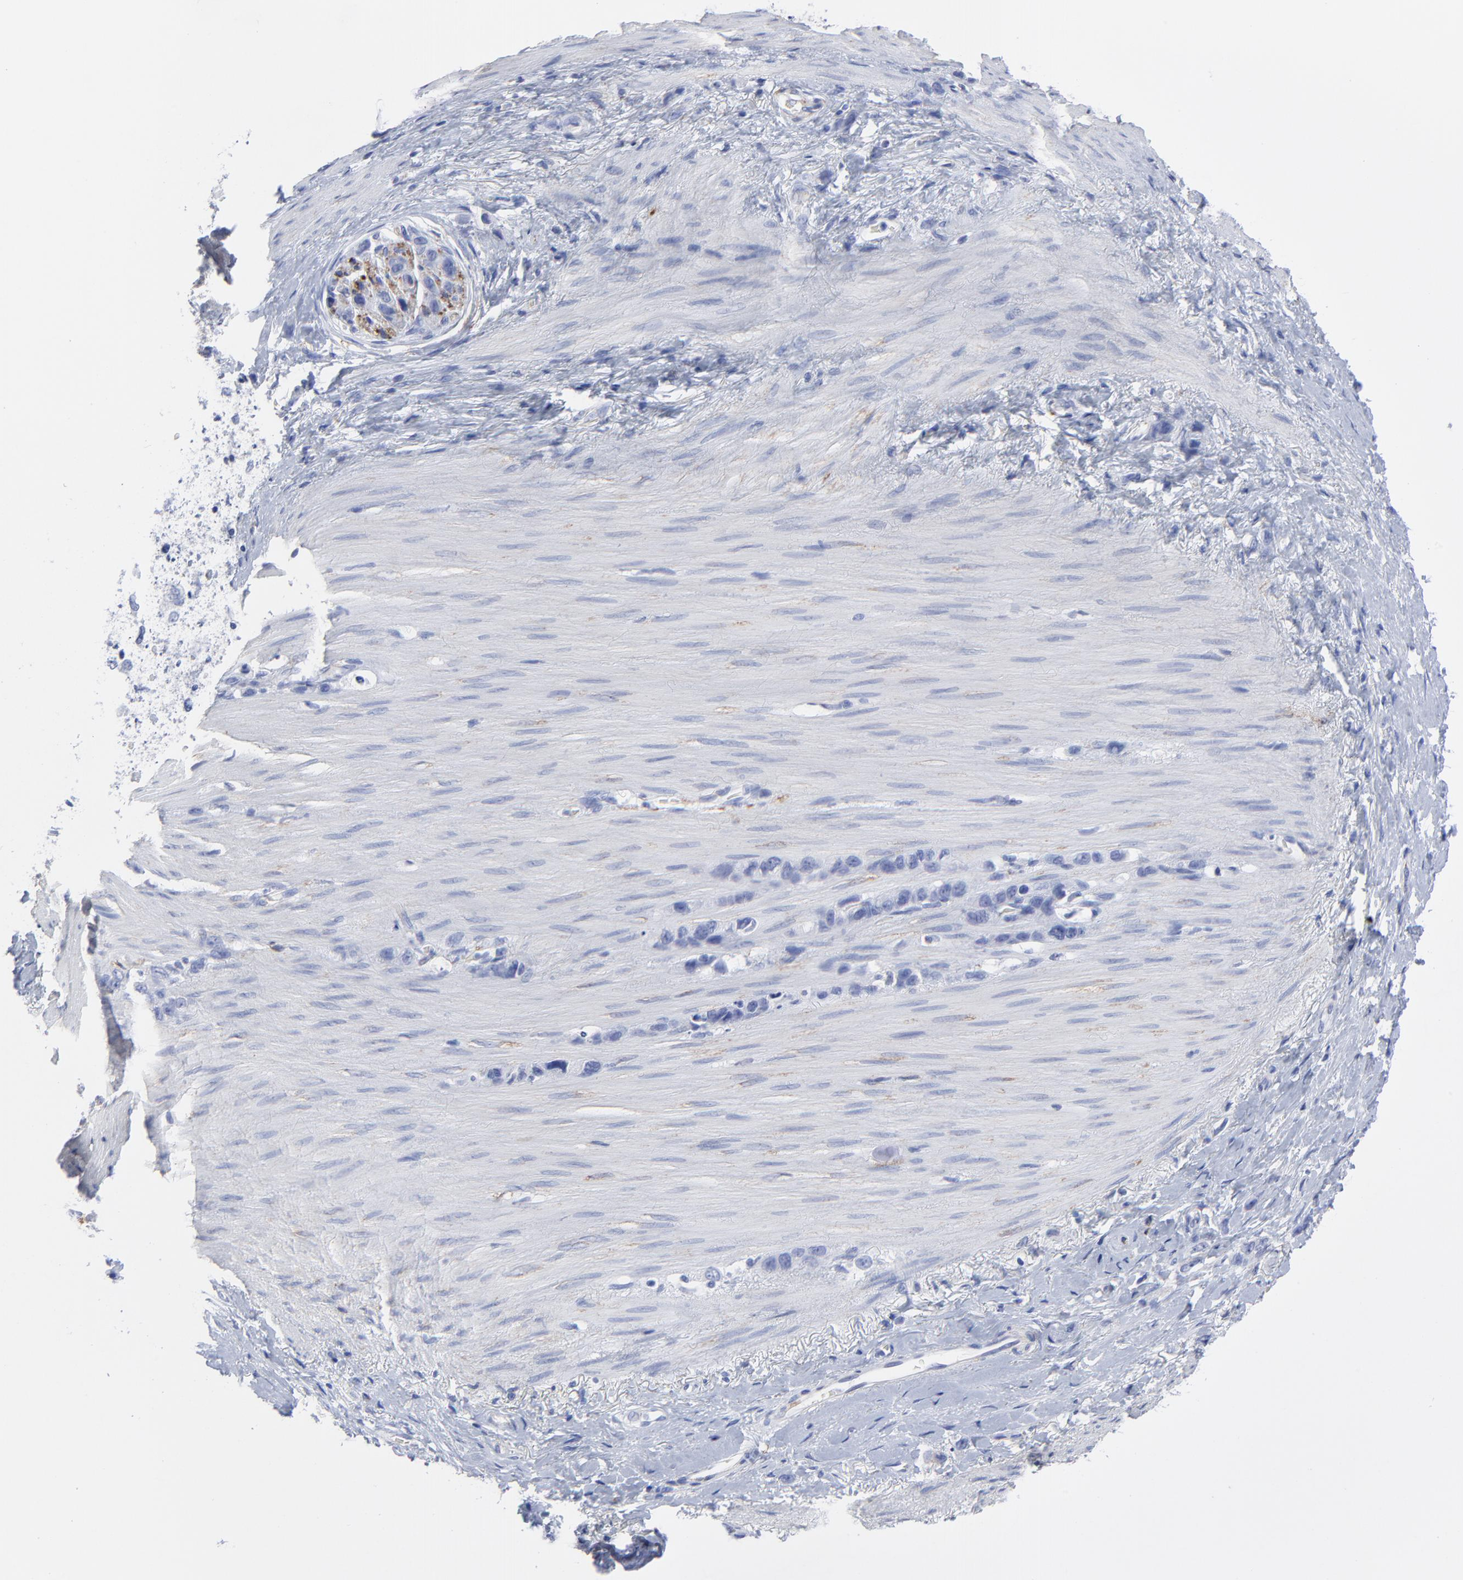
{"staining": {"intensity": "negative", "quantity": "none", "location": "none"}, "tissue": "stomach cancer", "cell_type": "Tumor cells", "image_type": "cancer", "snomed": [{"axis": "morphology", "description": "Normal tissue, NOS"}, {"axis": "morphology", "description": "Adenocarcinoma, NOS"}, {"axis": "morphology", "description": "Adenocarcinoma, High grade"}, {"axis": "topography", "description": "Stomach, upper"}, {"axis": "topography", "description": "Stomach"}], "caption": "Immunohistochemical staining of stomach adenocarcinoma (high-grade) demonstrates no significant positivity in tumor cells.", "gene": "CNTN3", "patient": {"sex": "female", "age": 65}}